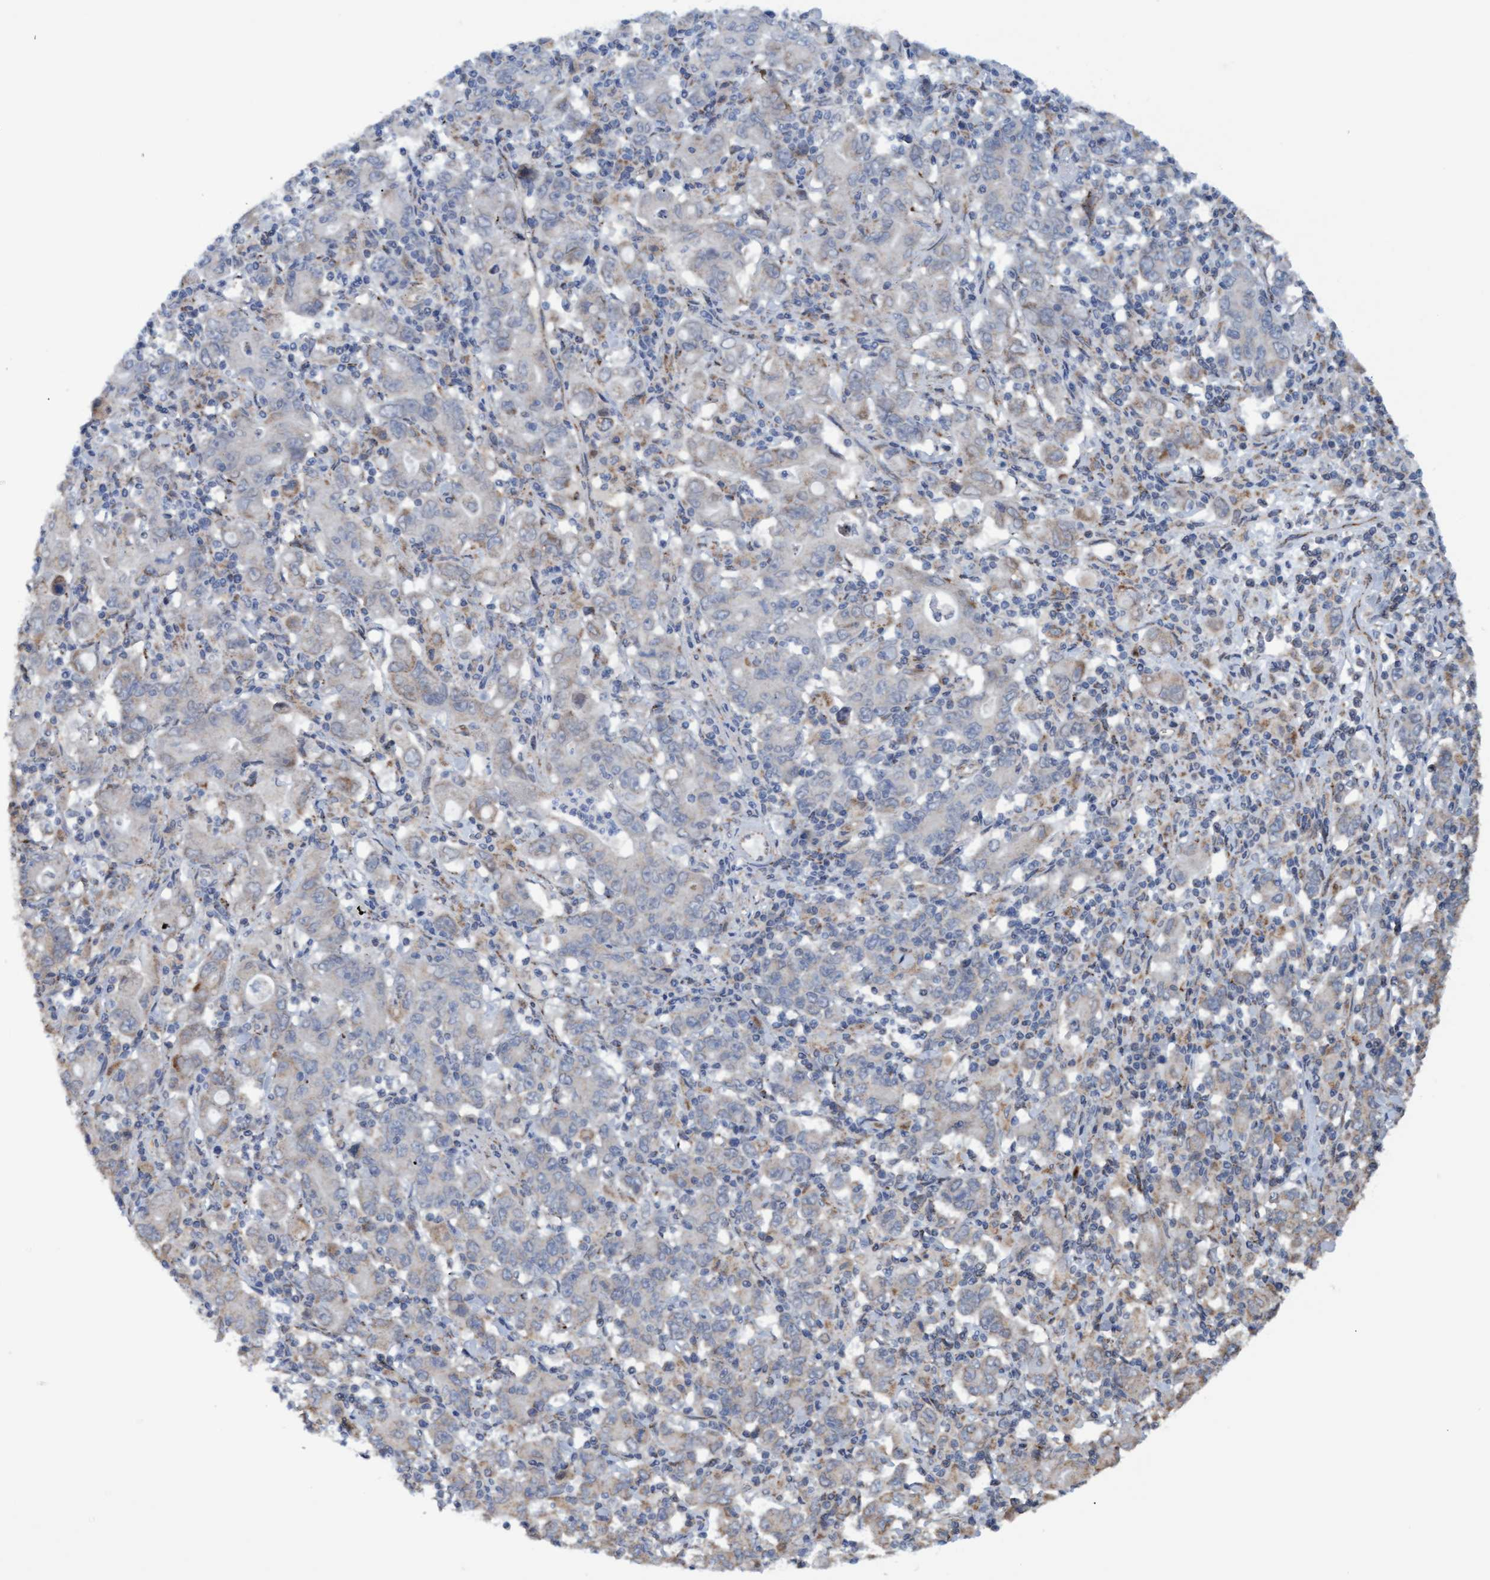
{"staining": {"intensity": "weak", "quantity": "<25%", "location": "cytoplasmic/membranous"}, "tissue": "stomach cancer", "cell_type": "Tumor cells", "image_type": "cancer", "snomed": [{"axis": "morphology", "description": "Adenocarcinoma, NOS"}, {"axis": "topography", "description": "Stomach, upper"}], "caption": "The photomicrograph reveals no significant expression in tumor cells of stomach adenocarcinoma.", "gene": "MGLL", "patient": {"sex": "male", "age": 69}}